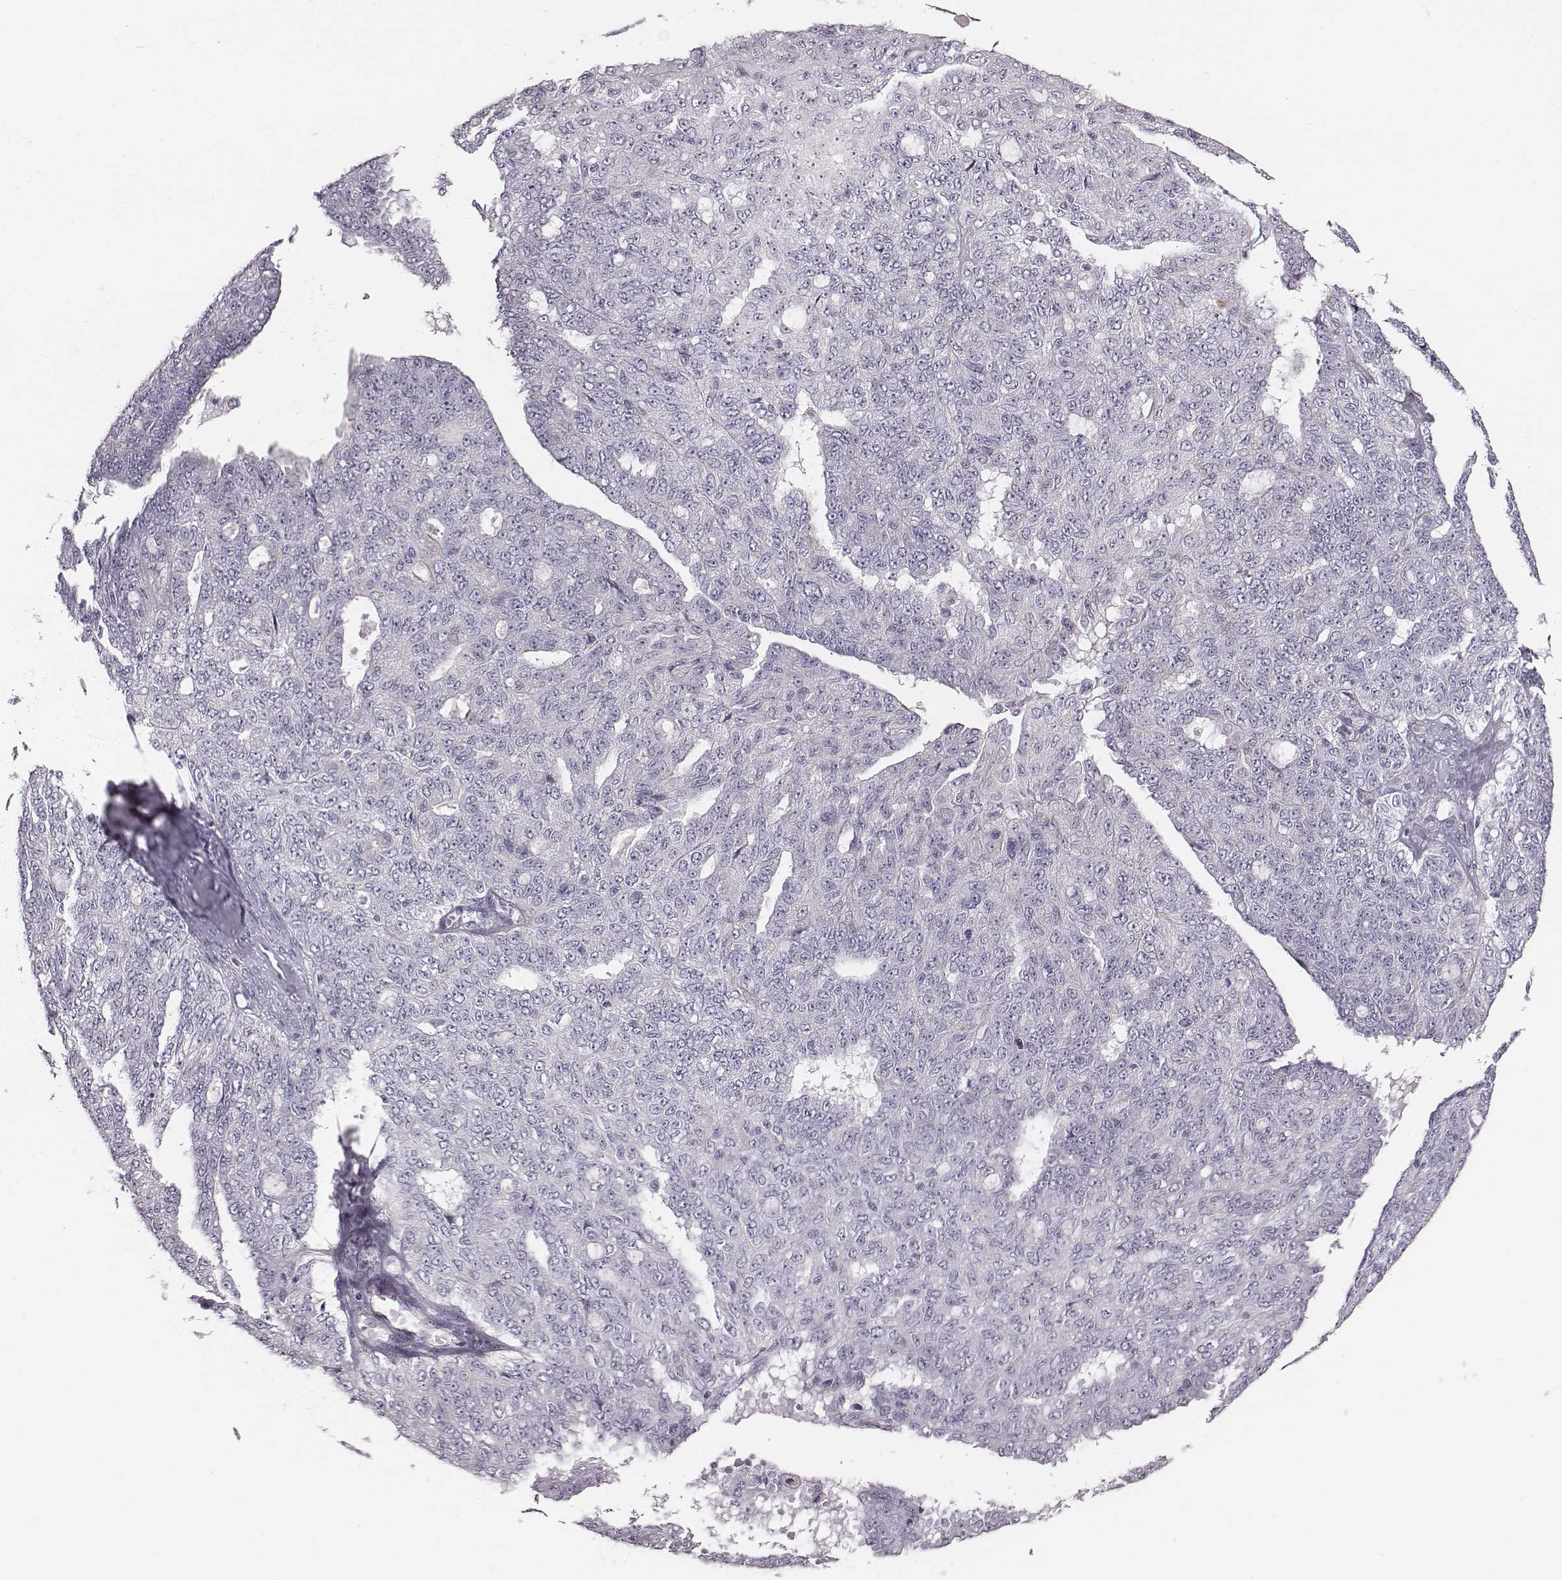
{"staining": {"intensity": "negative", "quantity": "none", "location": "none"}, "tissue": "ovarian cancer", "cell_type": "Tumor cells", "image_type": "cancer", "snomed": [{"axis": "morphology", "description": "Cystadenocarcinoma, serous, NOS"}, {"axis": "topography", "description": "Ovary"}], "caption": "Tumor cells are negative for protein expression in human serous cystadenocarcinoma (ovarian).", "gene": "CACNG4", "patient": {"sex": "female", "age": 71}}